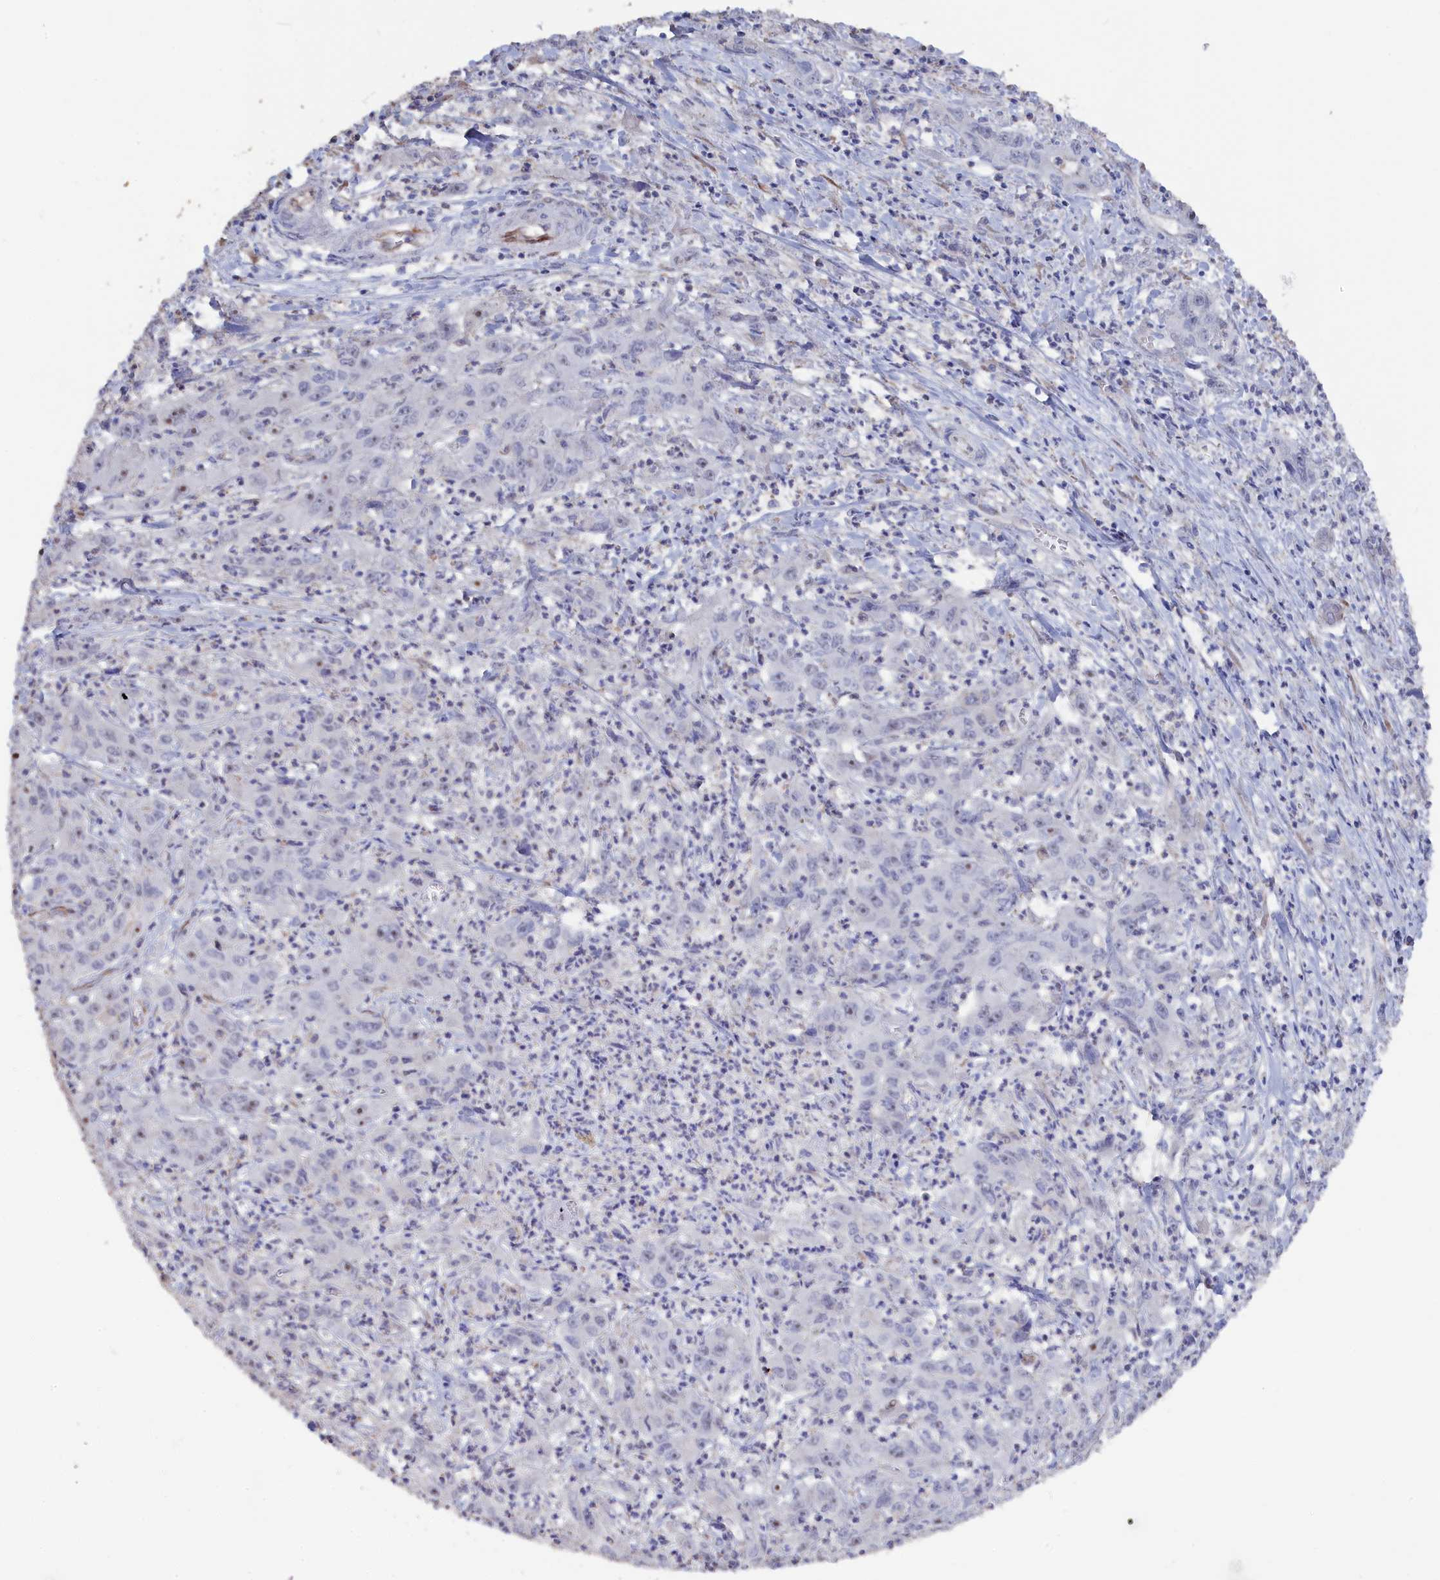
{"staining": {"intensity": "negative", "quantity": "none", "location": "none"}, "tissue": "liver cancer", "cell_type": "Tumor cells", "image_type": "cancer", "snomed": [{"axis": "morphology", "description": "Carcinoma, Hepatocellular, NOS"}, {"axis": "topography", "description": "Liver"}], "caption": "The micrograph demonstrates no staining of tumor cells in hepatocellular carcinoma (liver). The staining is performed using DAB brown chromogen with nuclei counter-stained in using hematoxylin.", "gene": "SEMG2", "patient": {"sex": "male", "age": 63}}